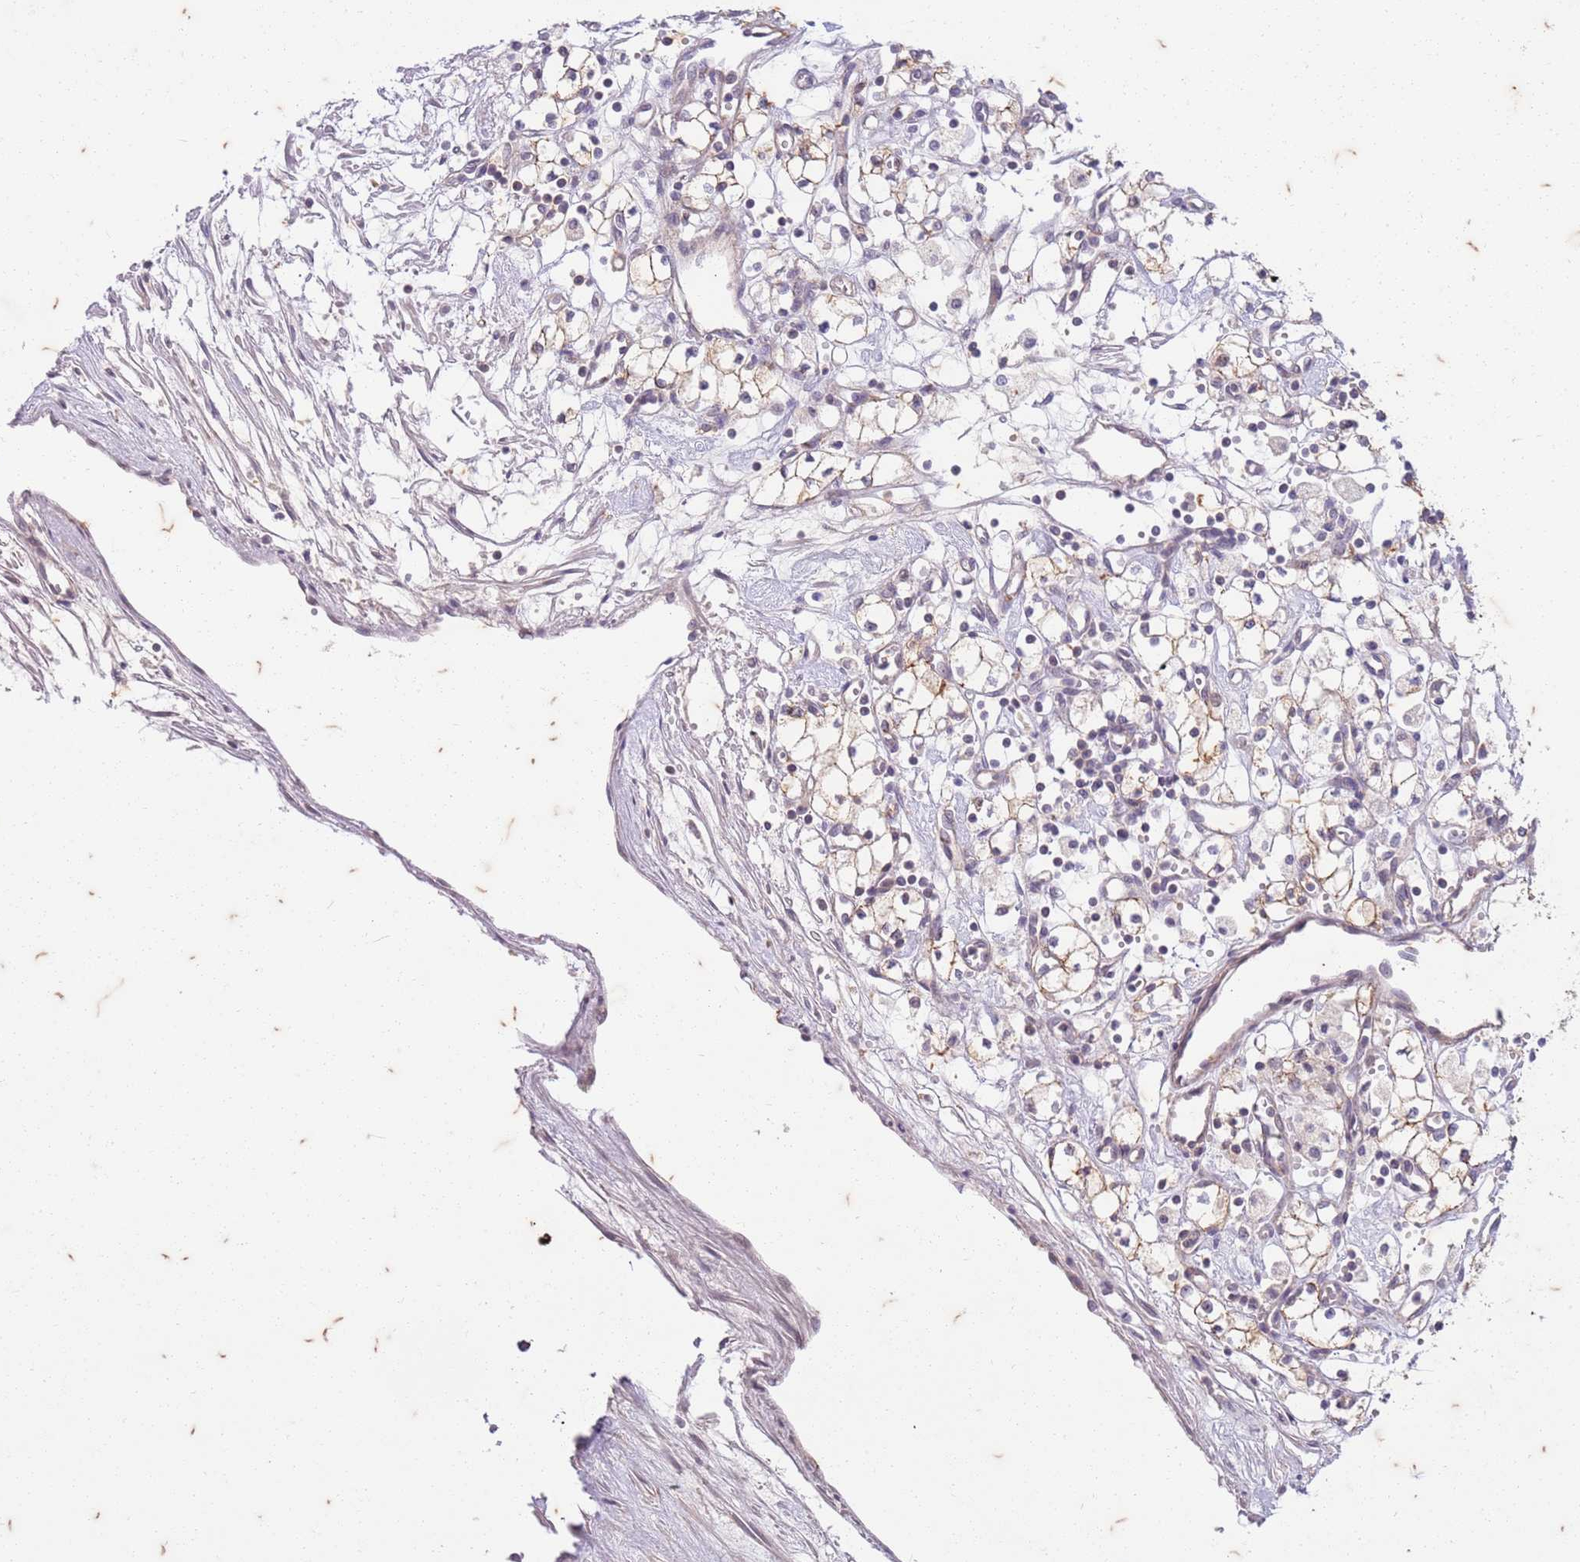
{"staining": {"intensity": "moderate", "quantity": ">75%", "location": "cytoplasmic/membranous"}, "tissue": "renal cancer", "cell_type": "Tumor cells", "image_type": "cancer", "snomed": [{"axis": "morphology", "description": "Adenocarcinoma, NOS"}, {"axis": "topography", "description": "Kidney"}], "caption": "Tumor cells demonstrate medium levels of moderate cytoplasmic/membranous expression in about >75% of cells in human renal cancer (adenocarcinoma). (Stains: DAB in brown, nuclei in blue, Microscopy: brightfield microscopy at high magnification).", "gene": "RAPGEF3", "patient": {"sex": "male", "age": 59}}